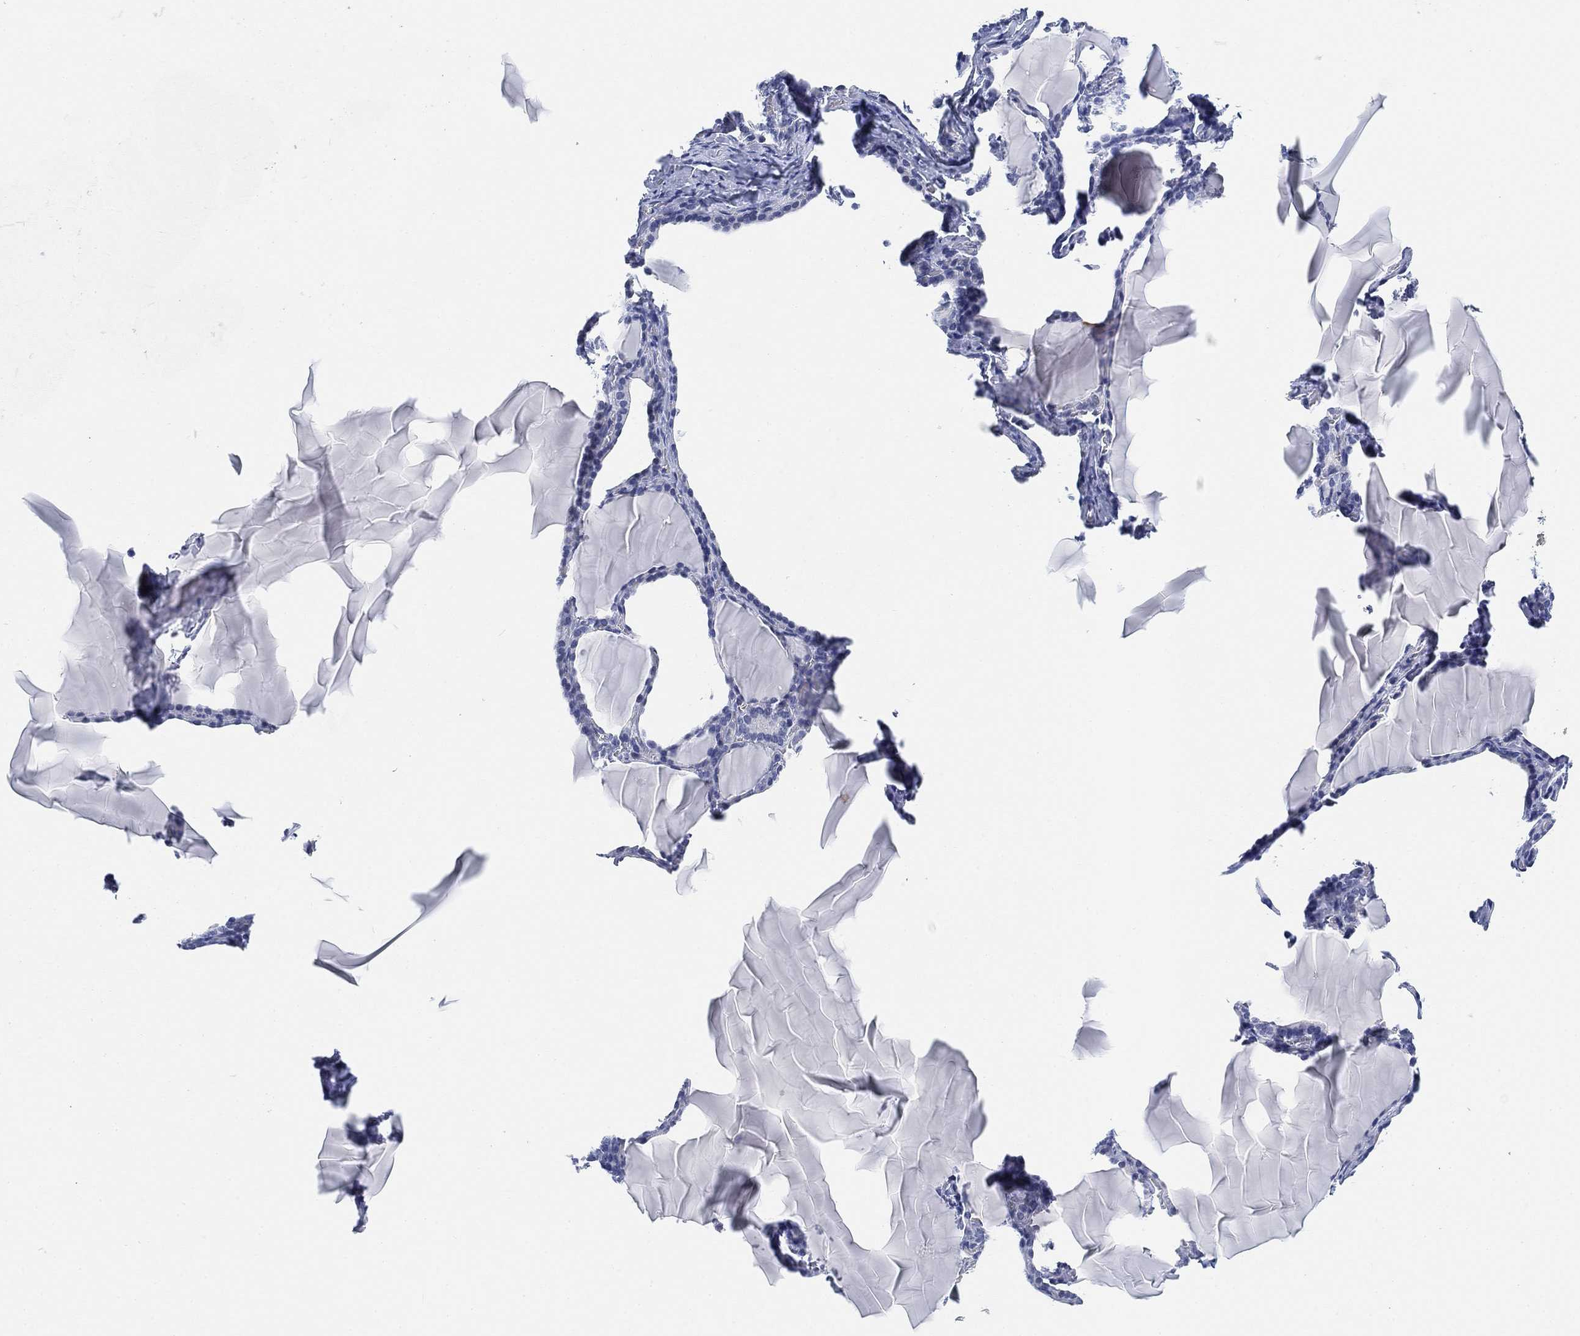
{"staining": {"intensity": "negative", "quantity": "none", "location": "none"}, "tissue": "thyroid gland", "cell_type": "Glandular cells", "image_type": "normal", "snomed": [{"axis": "morphology", "description": "Normal tissue, NOS"}, {"axis": "morphology", "description": "Hyperplasia, NOS"}, {"axis": "topography", "description": "Thyroid gland"}], "caption": "DAB immunohistochemical staining of normal human thyroid gland shows no significant staining in glandular cells.", "gene": "PAX6", "patient": {"sex": "female", "age": 27}}